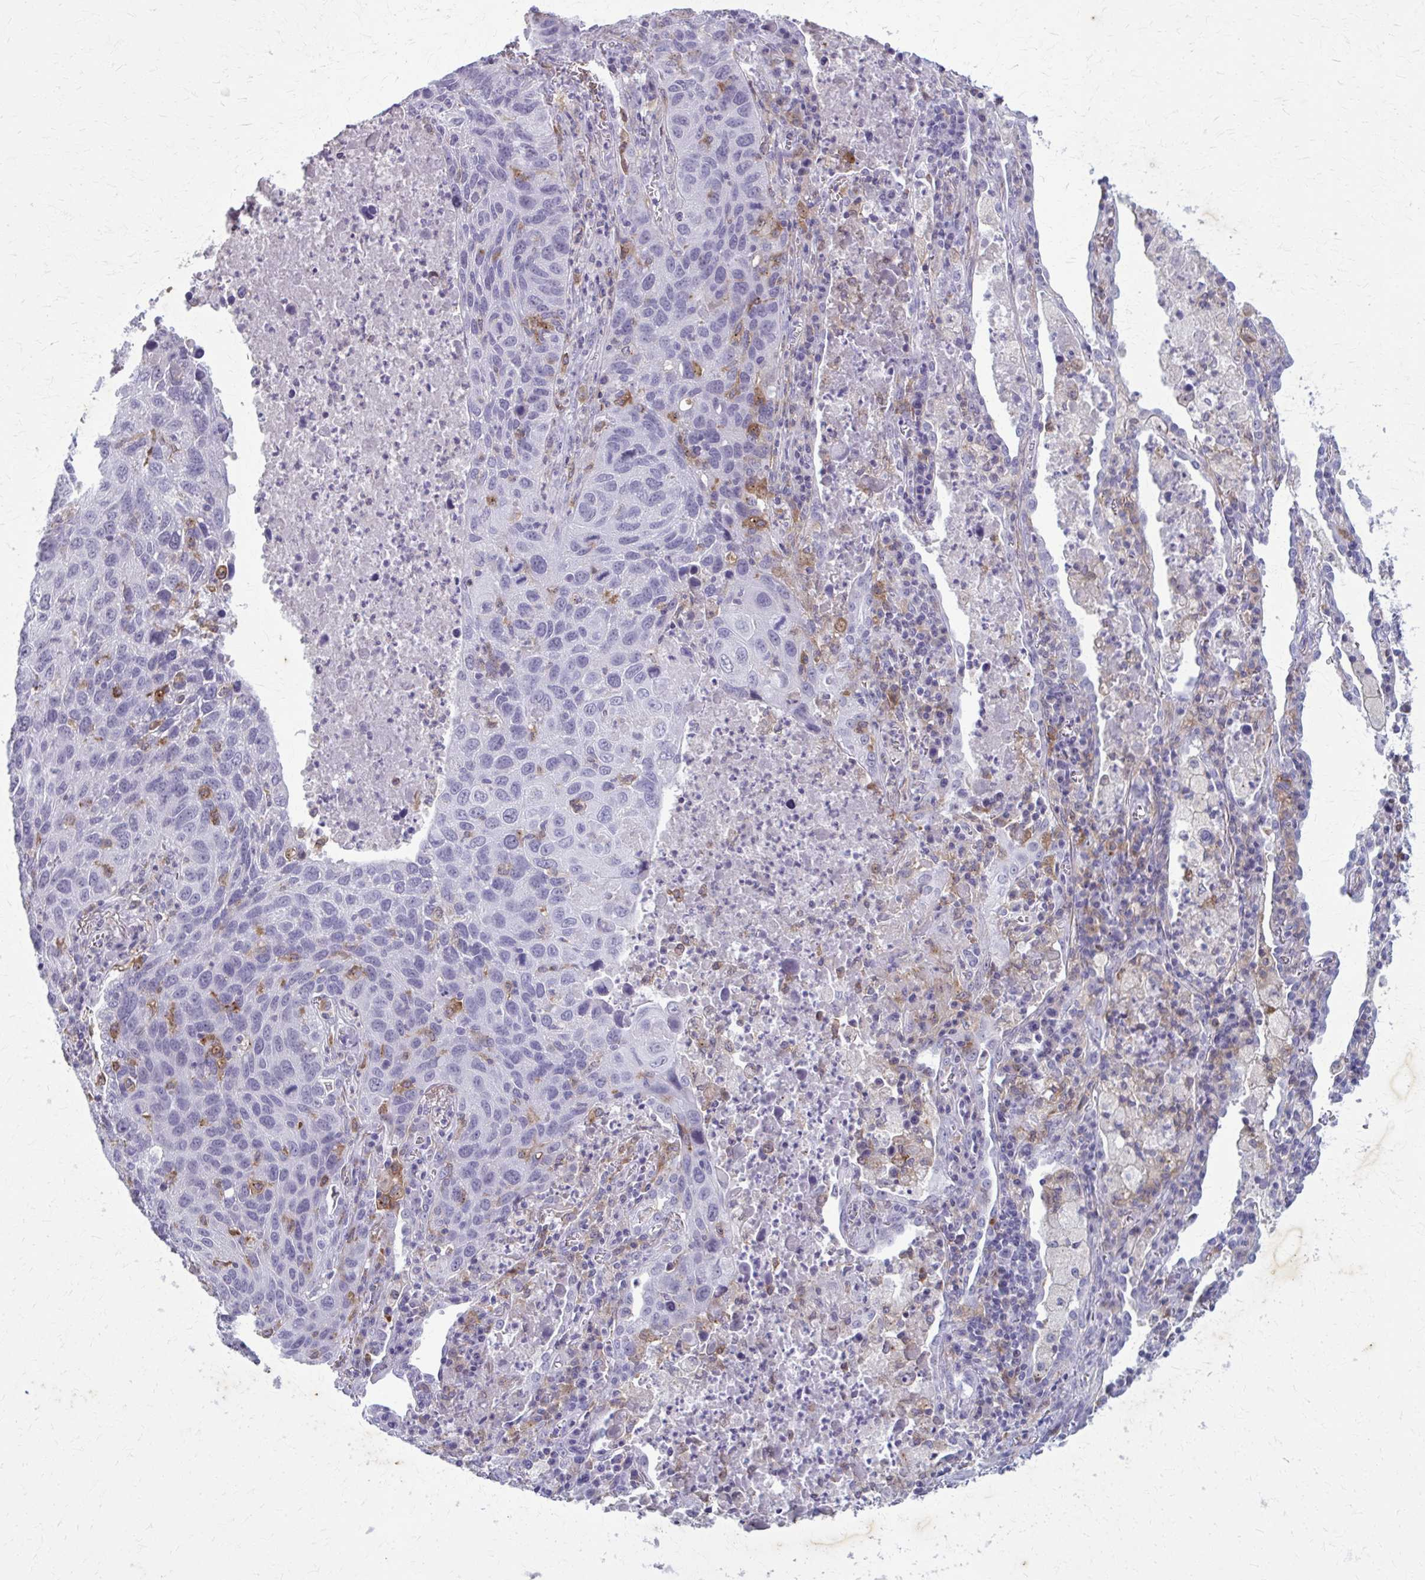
{"staining": {"intensity": "negative", "quantity": "none", "location": "none"}, "tissue": "lung cancer", "cell_type": "Tumor cells", "image_type": "cancer", "snomed": [{"axis": "morphology", "description": "Squamous cell carcinoma, NOS"}, {"axis": "topography", "description": "Lung"}], "caption": "Immunohistochemistry micrograph of lung cancer (squamous cell carcinoma) stained for a protein (brown), which displays no staining in tumor cells.", "gene": "CARD9", "patient": {"sex": "female", "age": 61}}